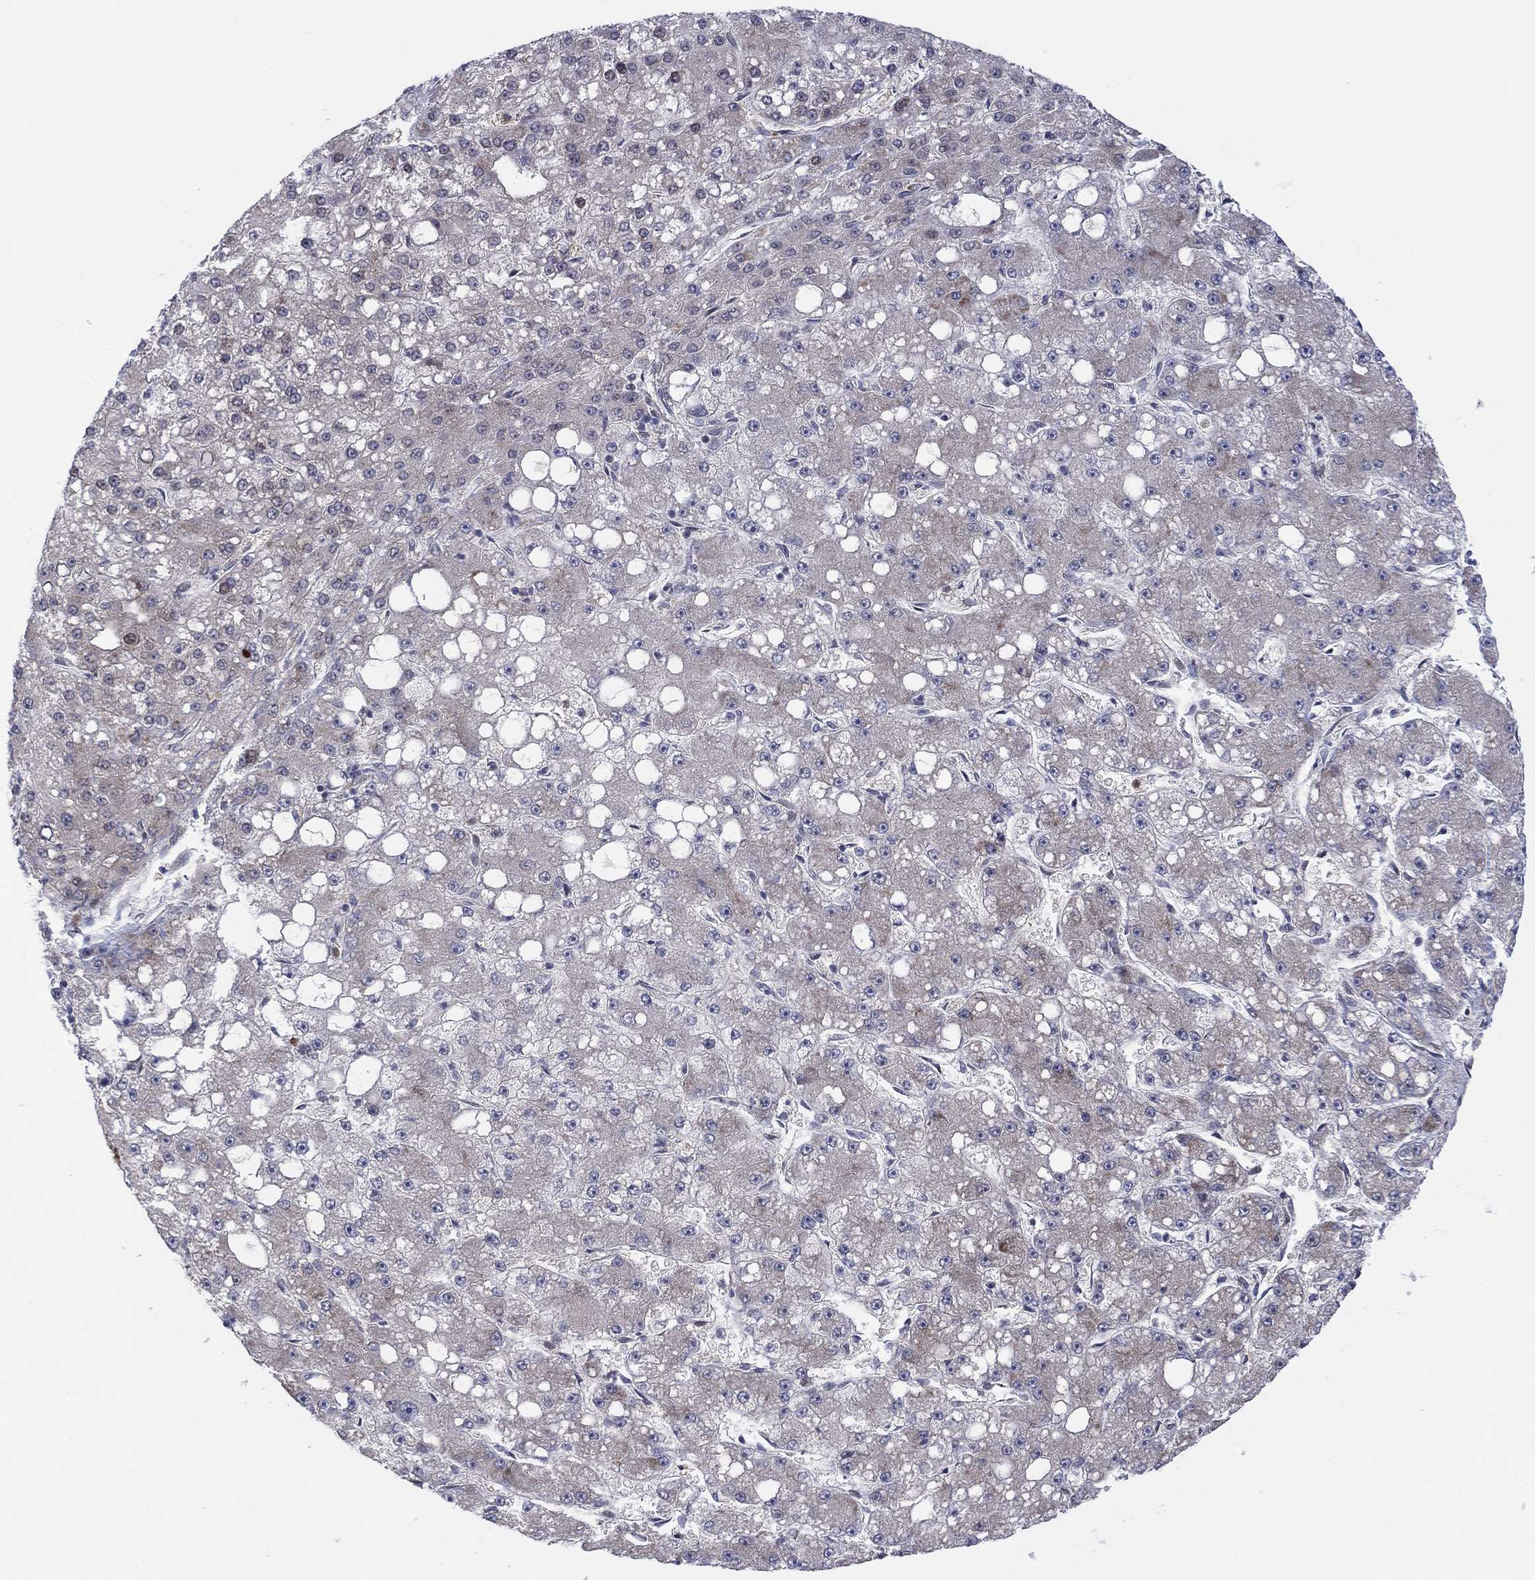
{"staining": {"intensity": "negative", "quantity": "none", "location": "none"}, "tissue": "liver cancer", "cell_type": "Tumor cells", "image_type": "cancer", "snomed": [{"axis": "morphology", "description": "Carcinoma, Hepatocellular, NOS"}, {"axis": "topography", "description": "Liver"}], "caption": "A micrograph of human liver hepatocellular carcinoma is negative for staining in tumor cells.", "gene": "TTC21B", "patient": {"sex": "male", "age": 67}}